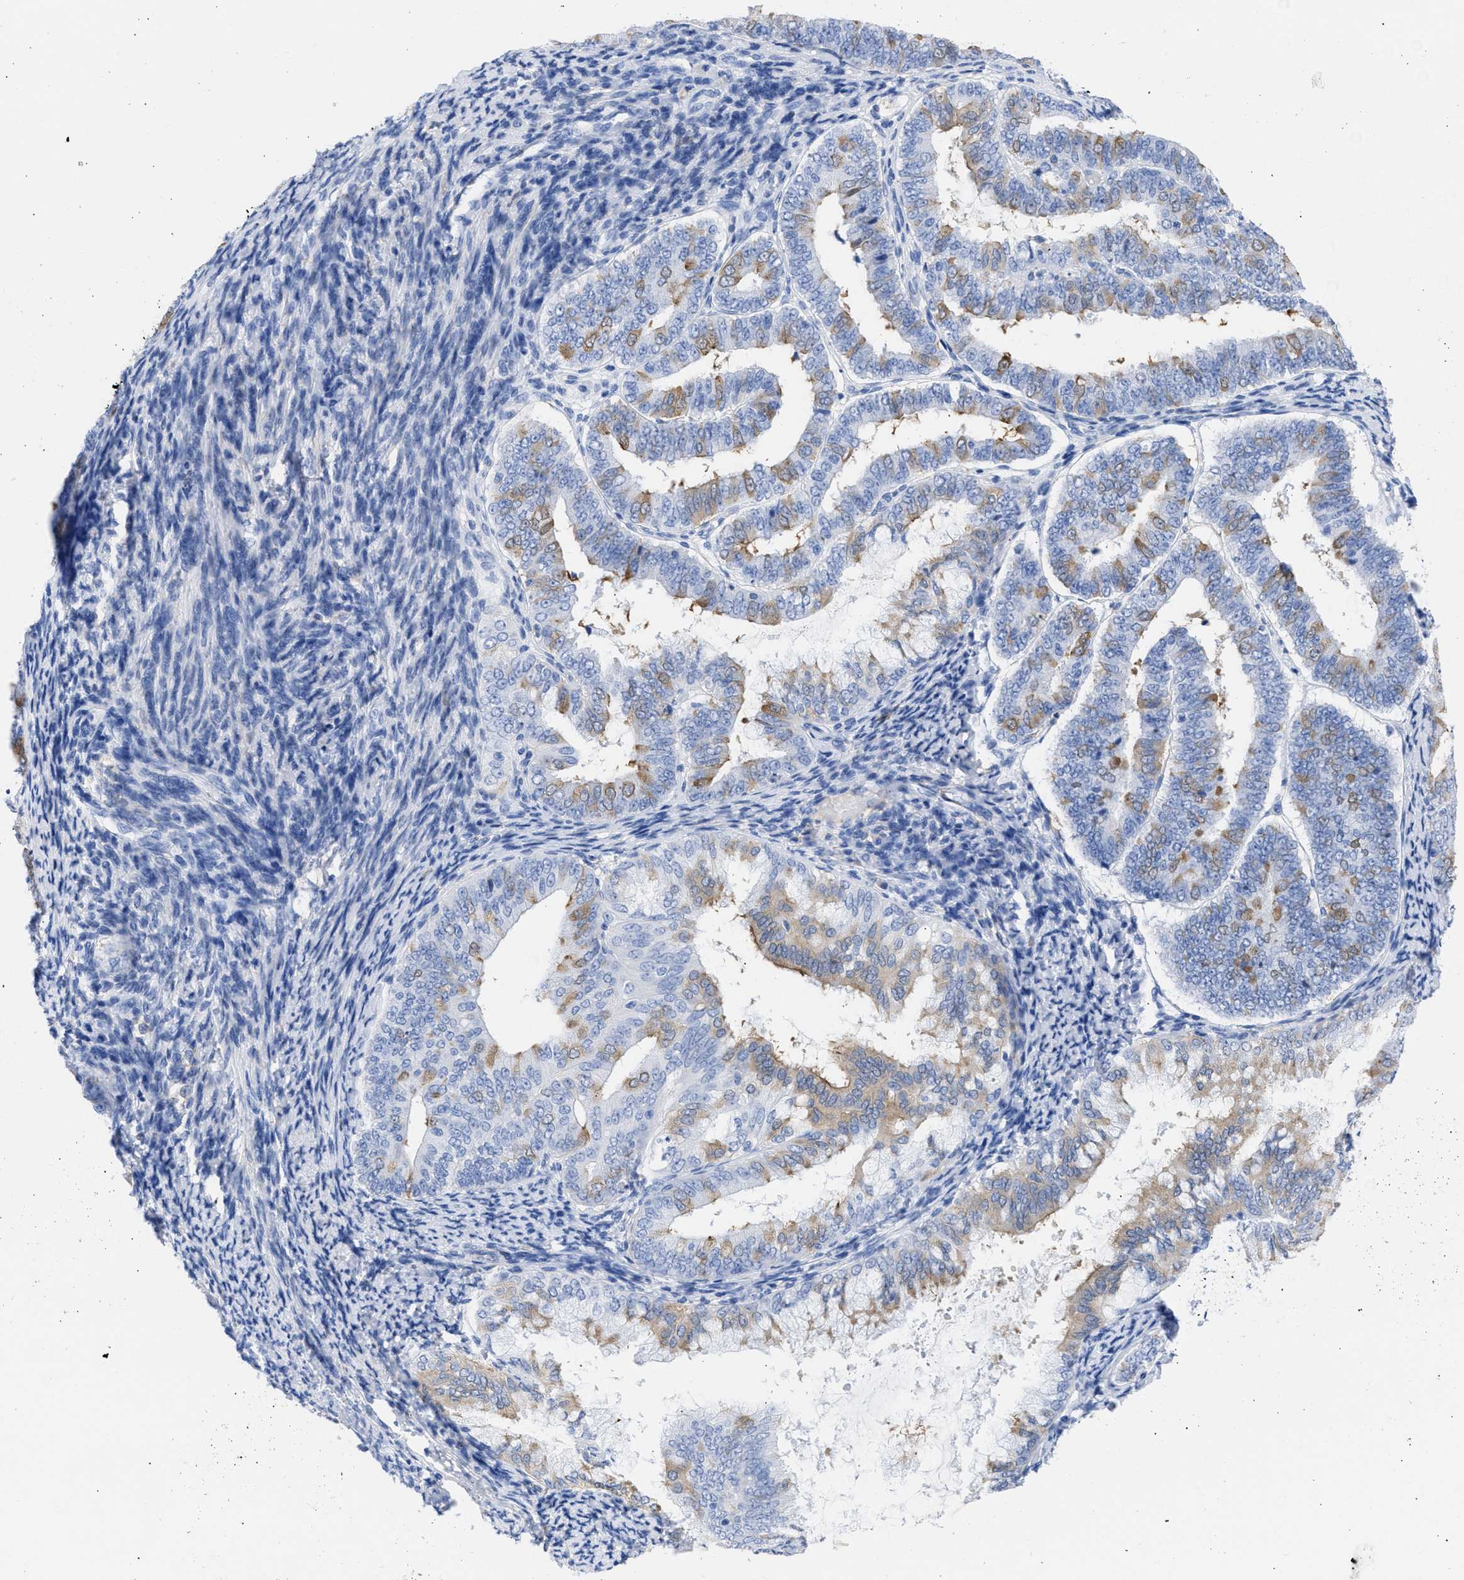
{"staining": {"intensity": "moderate", "quantity": "<25%", "location": "cytoplasmic/membranous"}, "tissue": "endometrial cancer", "cell_type": "Tumor cells", "image_type": "cancer", "snomed": [{"axis": "morphology", "description": "Adenocarcinoma, NOS"}, {"axis": "topography", "description": "Endometrium"}], "caption": "Immunohistochemistry of human adenocarcinoma (endometrial) displays low levels of moderate cytoplasmic/membranous staining in approximately <25% of tumor cells.", "gene": "RSPH1", "patient": {"sex": "female", "age": 63}}